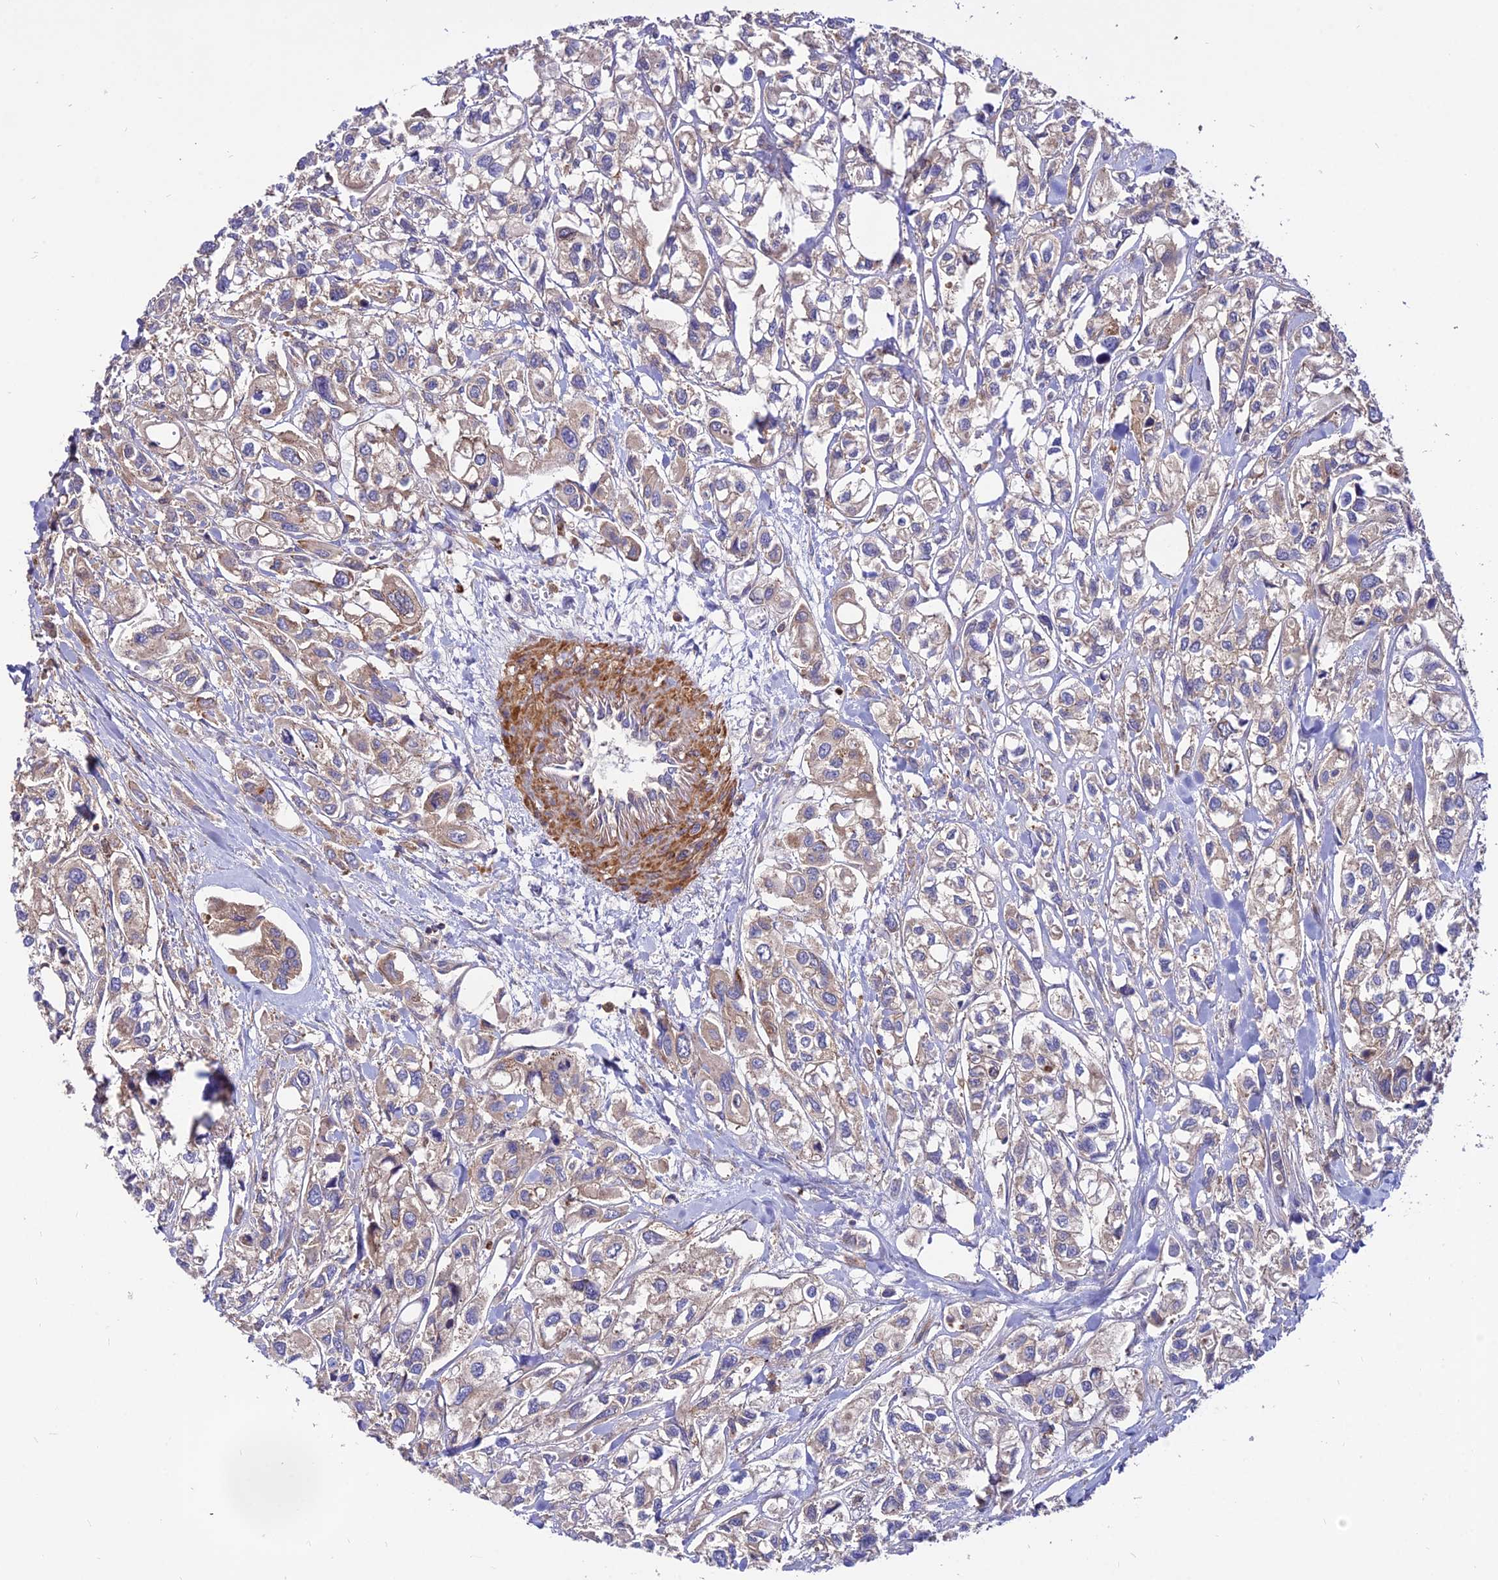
{"staining": {"intensity": "weak", "quantity": "<25%", "location": "cytoplasmic/membranous"}, "tissue": "urothelial cancer", "cell_type": "Tumor cells", "image_type": "cancer", "snomed": [{"axis": "morphology", "description": "Urothelial carcinoma, High grade"}, {"axis": "topography", "description": "Urinary bladder"}], "caption": "A micrograph of human urothelial carcinoma (high-grade) is negative for staining in tumor cells.", "gene": "PYM1", "patient": {"sex": "male", "age": 67}}